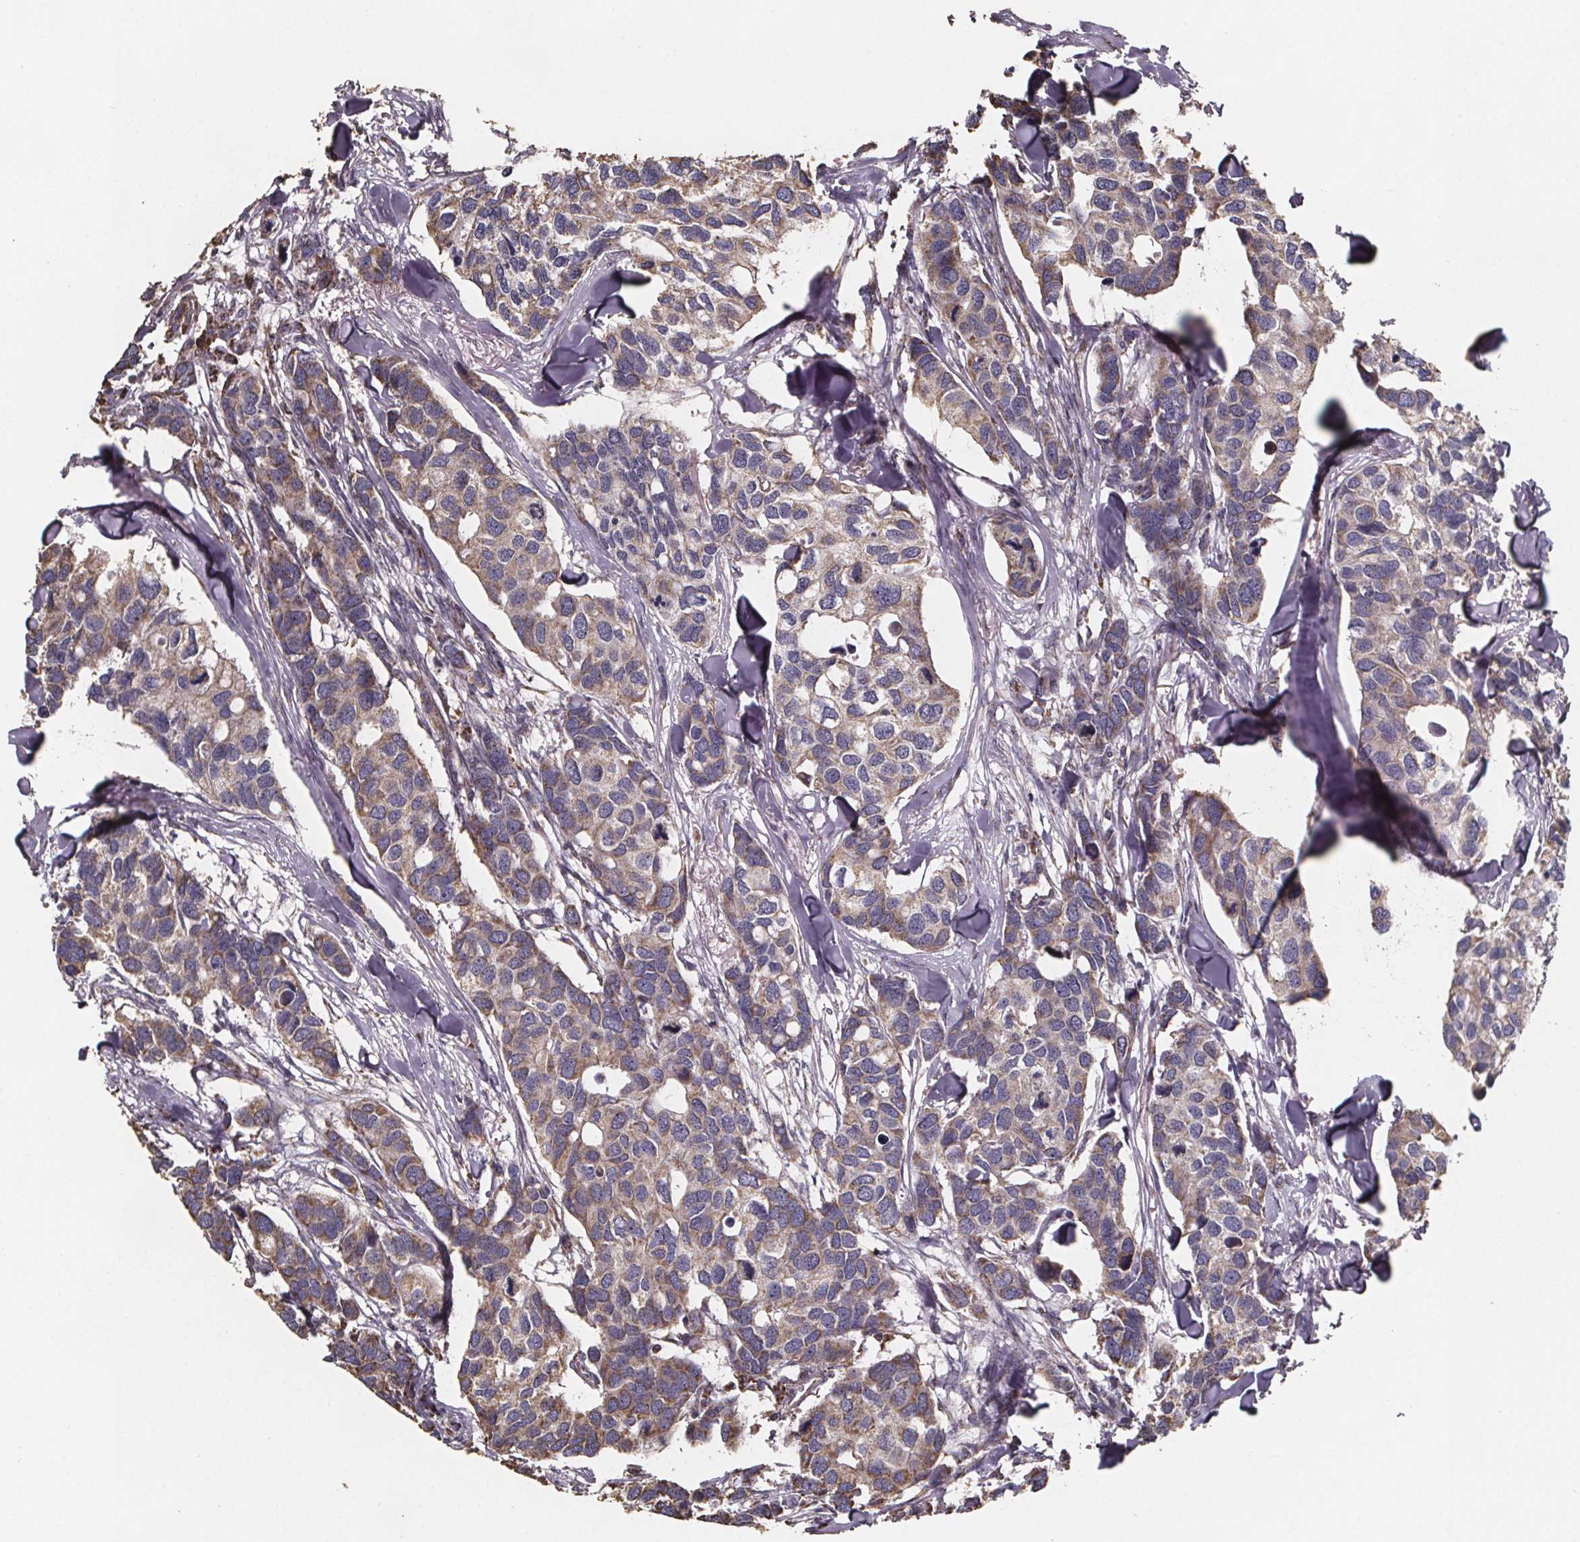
{"staining": {"intensity": "weak", "quantity": ">75%", "location": "cytoplasmic/membranous"}, "tissue": "breast cancer", "cell_type": "Tumor cells", "image_type": "cancer", "snomed": [{"axis": "morphology", "description": "Duct carcinoma"}, {"axis": "topography", "description": "Breast"}], "caption": "The histopathology image displays a brown stain indicating the presence of a protein in the cytoplasmic/membranous of tumor cells in breast infiltrating ductal carcinoma.", "gene": "SLC35D2", "patient": {"sex": "female", "age": 83}}